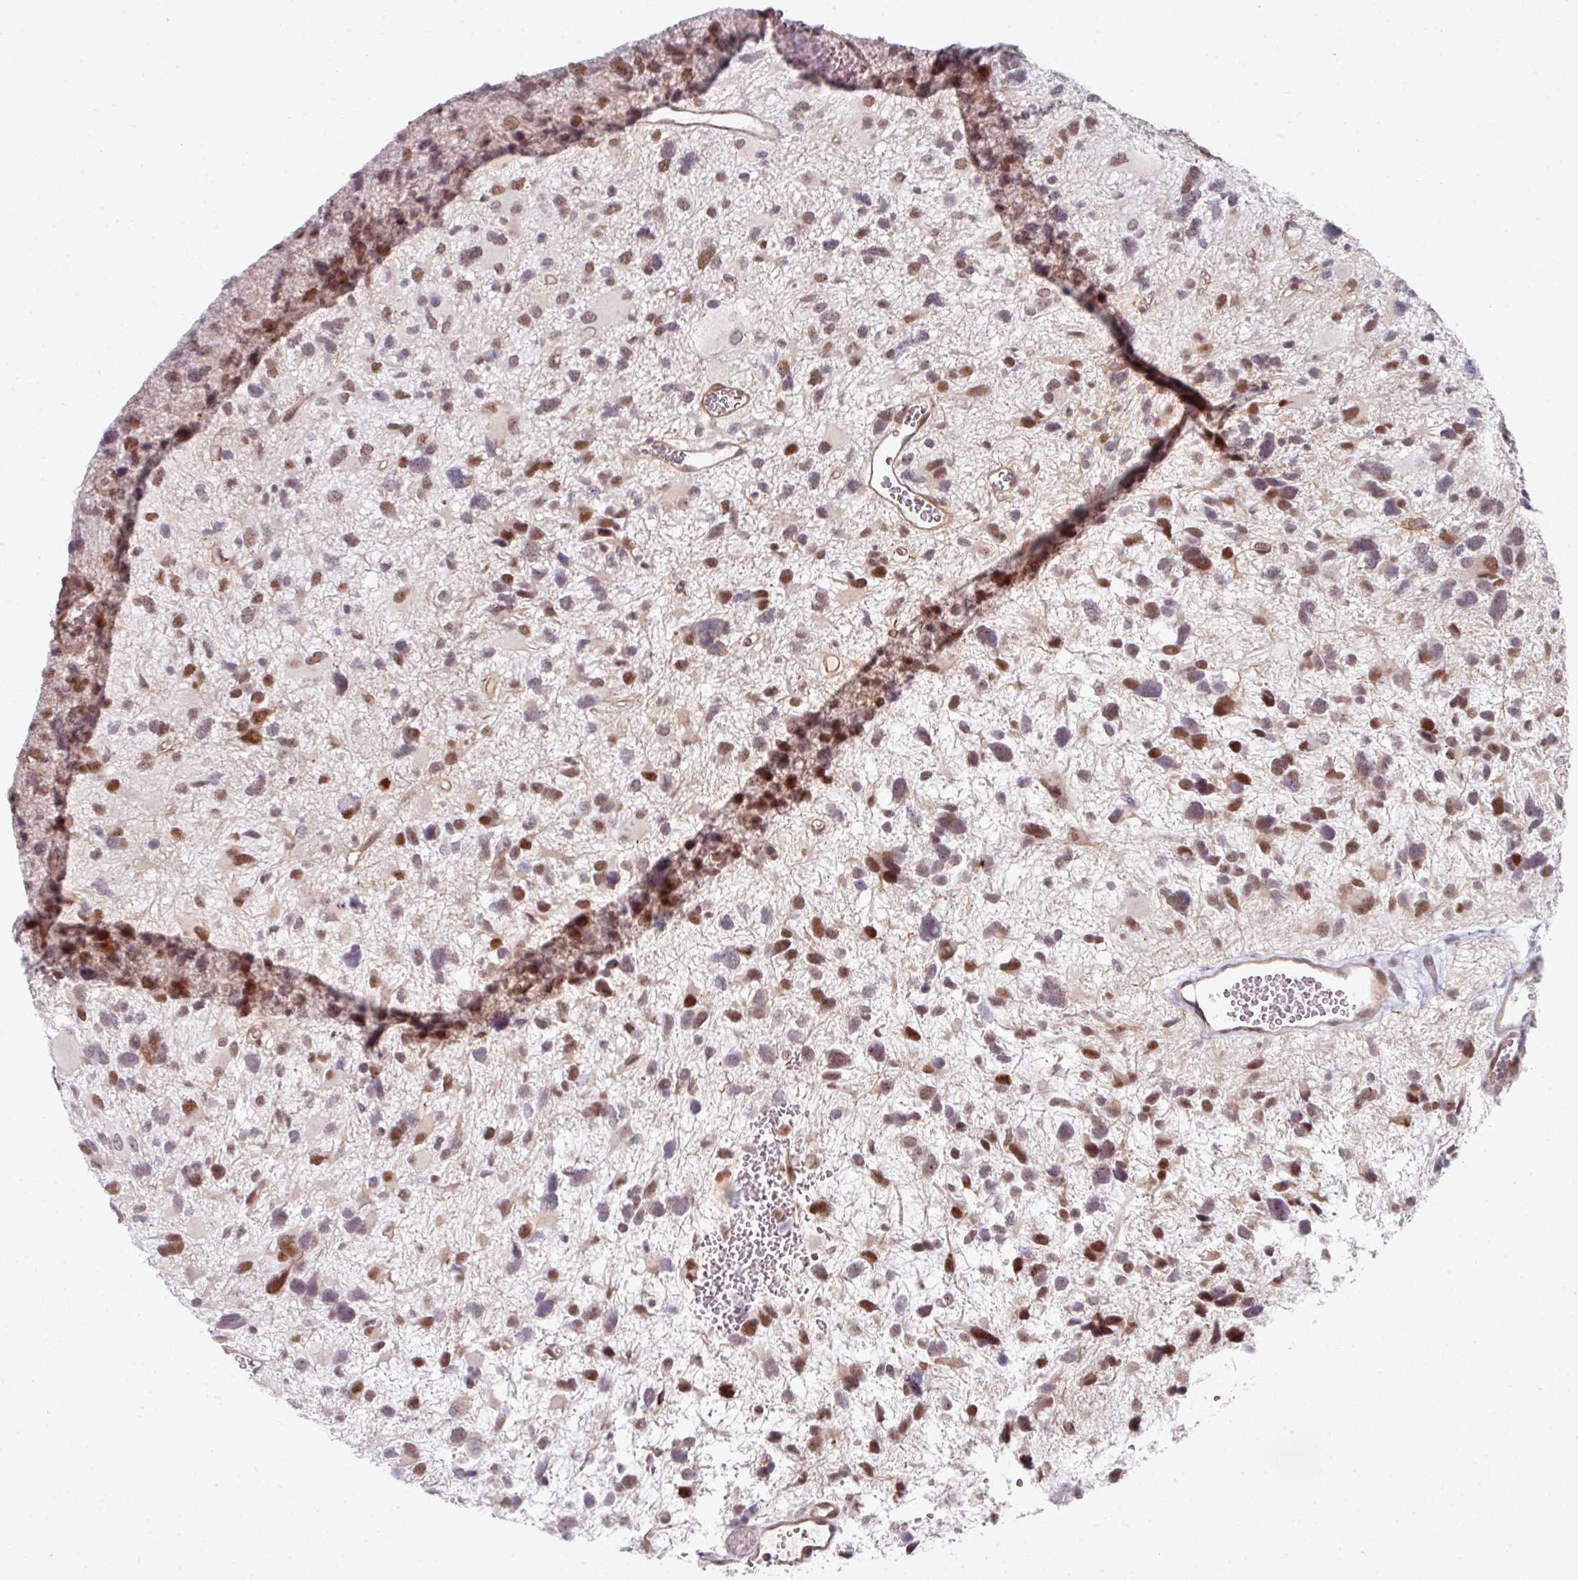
{"staining": {"intensity": "moderate", "quantity": "25%-75%", "location": "nuclear"}, "tissue": "glioma", "cell_type": "Tumor cells", "image_type": "cancer", "snomed": [{"axis": "morphology", "description": "Glioma, malignant, High grade"}, {"axis": "topography", "description": "Brain"}], "caption": "High-magnification brightfield microscopy of glioma stained with DAB (brown) and counterstained with hematoxylin (blue). tumor cells exhibit moderate nuclear positivity is present in approximately25%-75% of cells. The staining is performed using DAB brown chromogen to label protein expression. The nuclei are counter-stained blue using hematoxylin.", "gene": "TMCC1", "patient": {"sex": "female", "age": 11}}